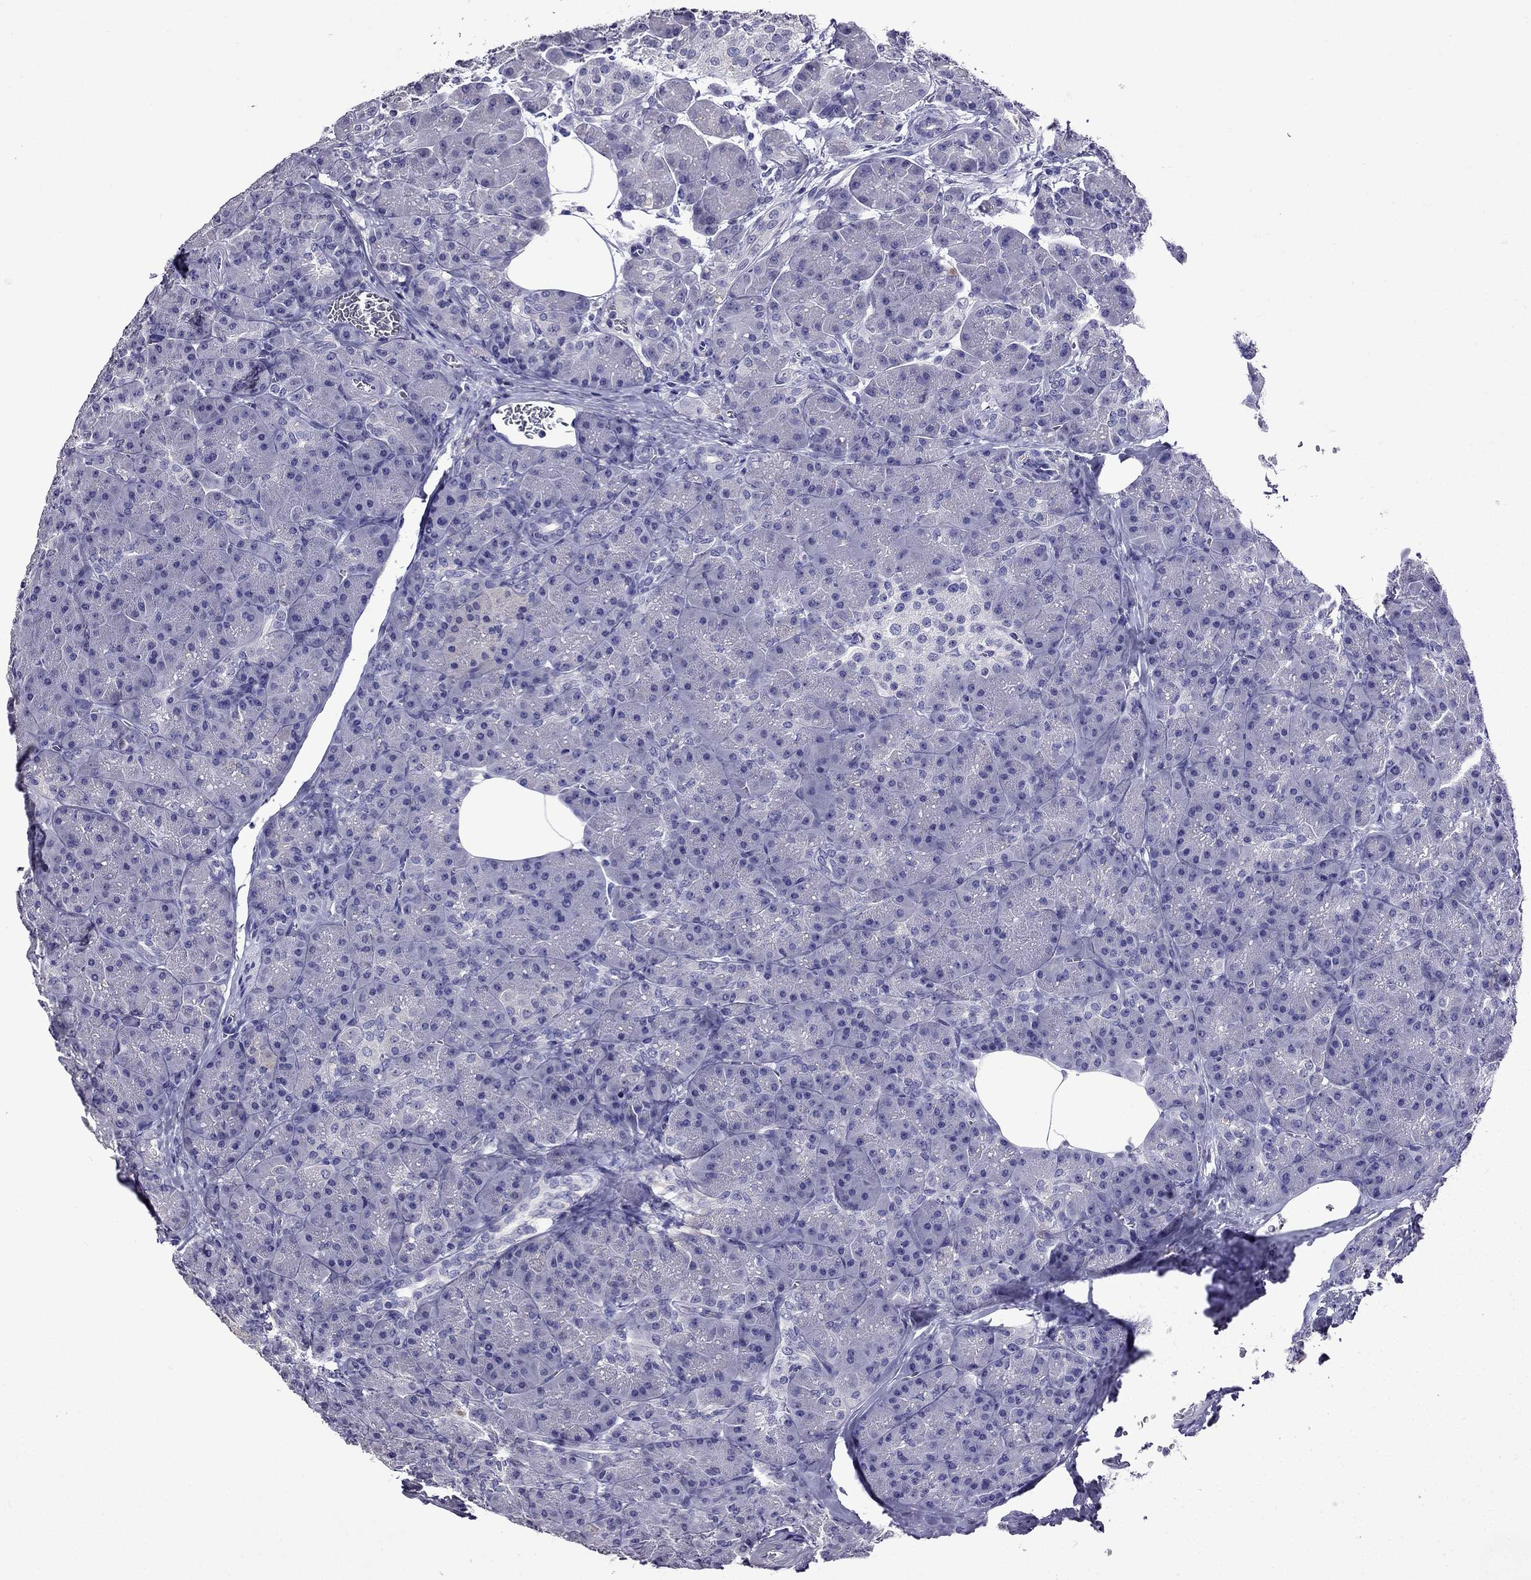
{"staining": {"intensity": "negative", "quantity": "none", "location": "none"}, "tissue": "pancreas", "cell_type": "Exocrine glandular cells", "image_type": "normal", "snomed": [{"axis": "morphology", "description": "Normal tissue, NOS"}, {"axis": "topography", "description": "Pancreas"}], "caption": "The micrograph reveals no significant staining in exocrine glandular cells of pancreas.", "gene": "DNAH17", "patient": {"sex": "male", "age": 57}}